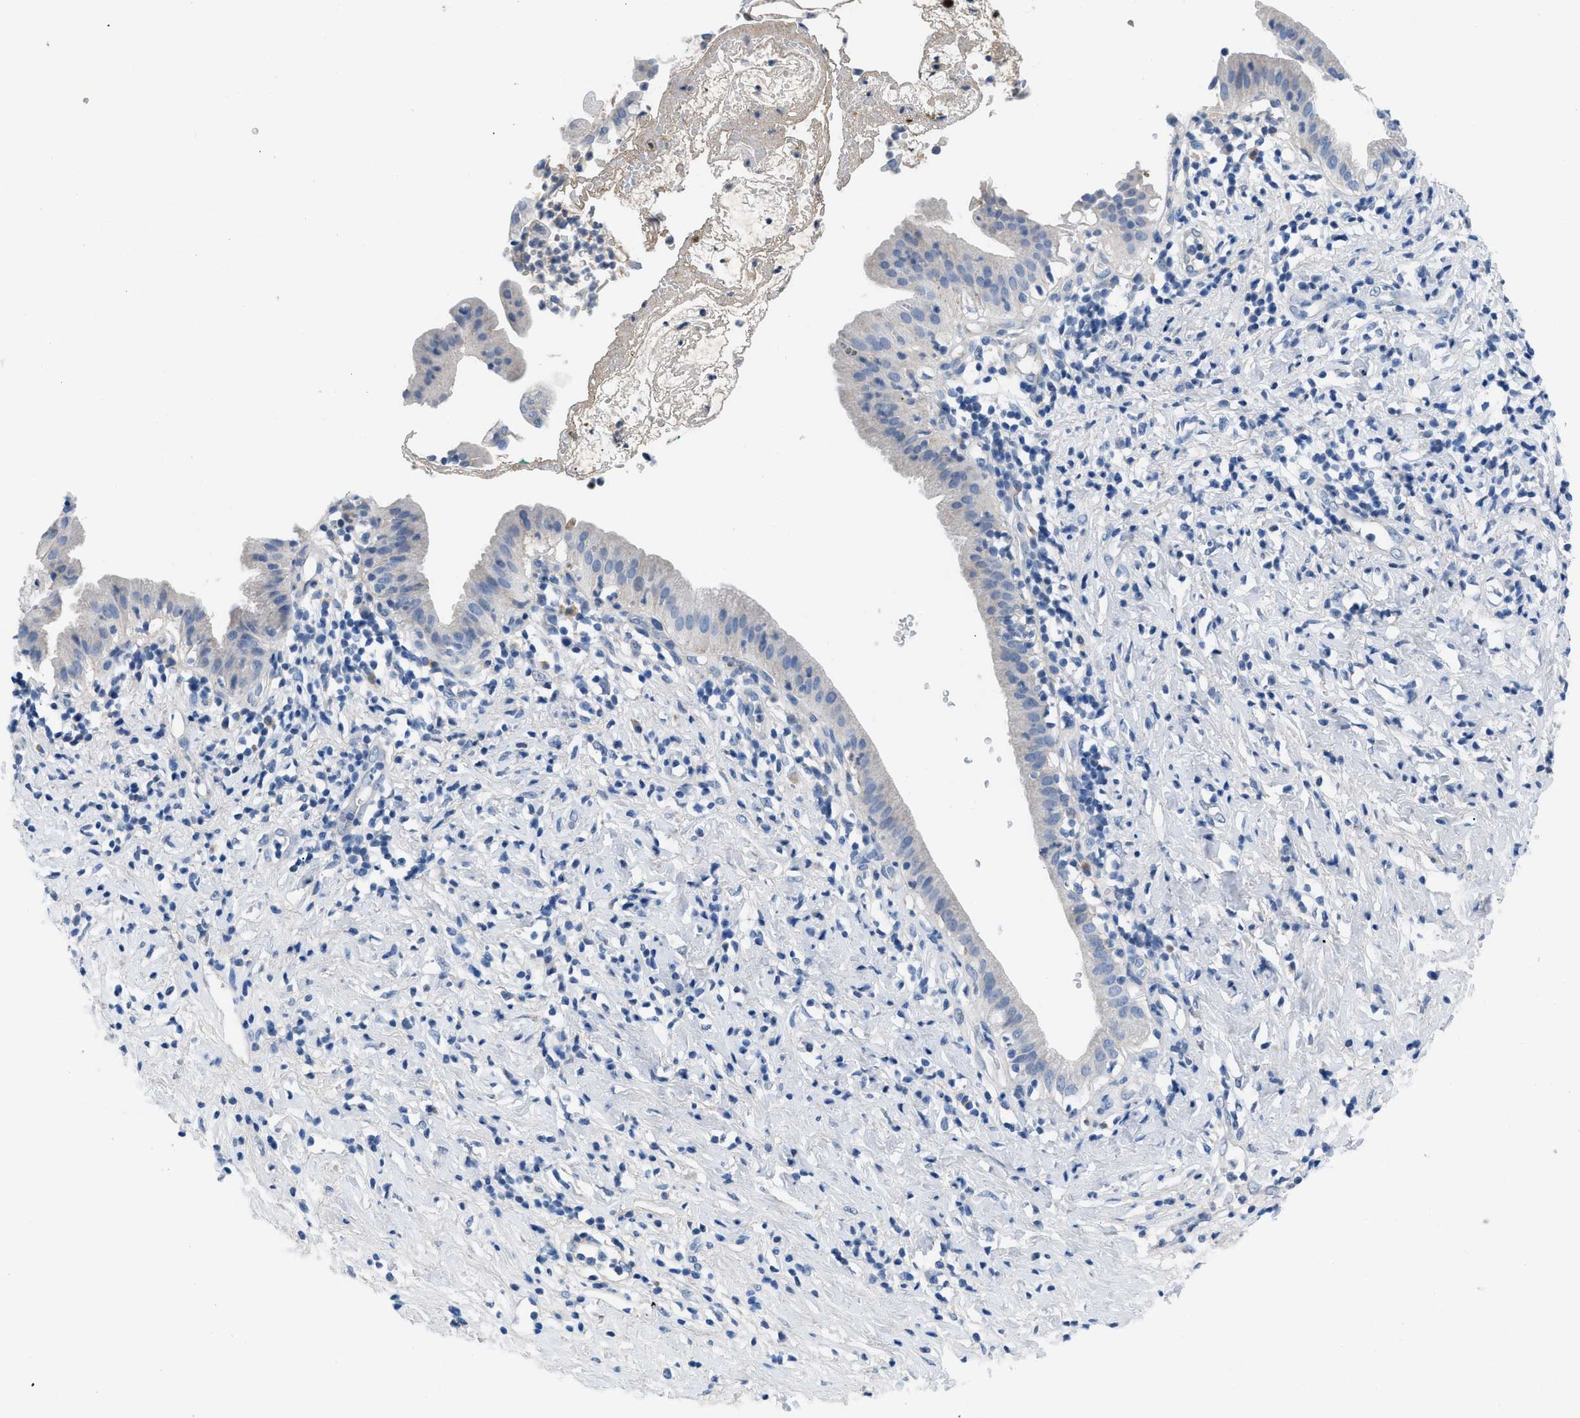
{"staining": {"intensity": "negative", "quantity": "none", "location": "none"}, "tissue": "pancreatic cancer", "cell_type": "Tumor cells", "image_type": "cancer", "snomed": [{"axis": "morphology", "description": "Adenocarcinoma, NOS"}, {"axis": "morphology", "description": "Adenocarcinoma, metastatic, NOS"}, {"axis": "topography", "description": "Lymph node"}, {"axis": "topography", "description": "Pancreas"}, {"axis": "topography", "description": "Duodenum"}], "caption": "Immunohistochemistry (IHC) of adenocarcinoma (pancreatic) demonstrates no positivity in tumor cells.", "gene": "HPX", "patient": {"sex": "female", "age": 64}}